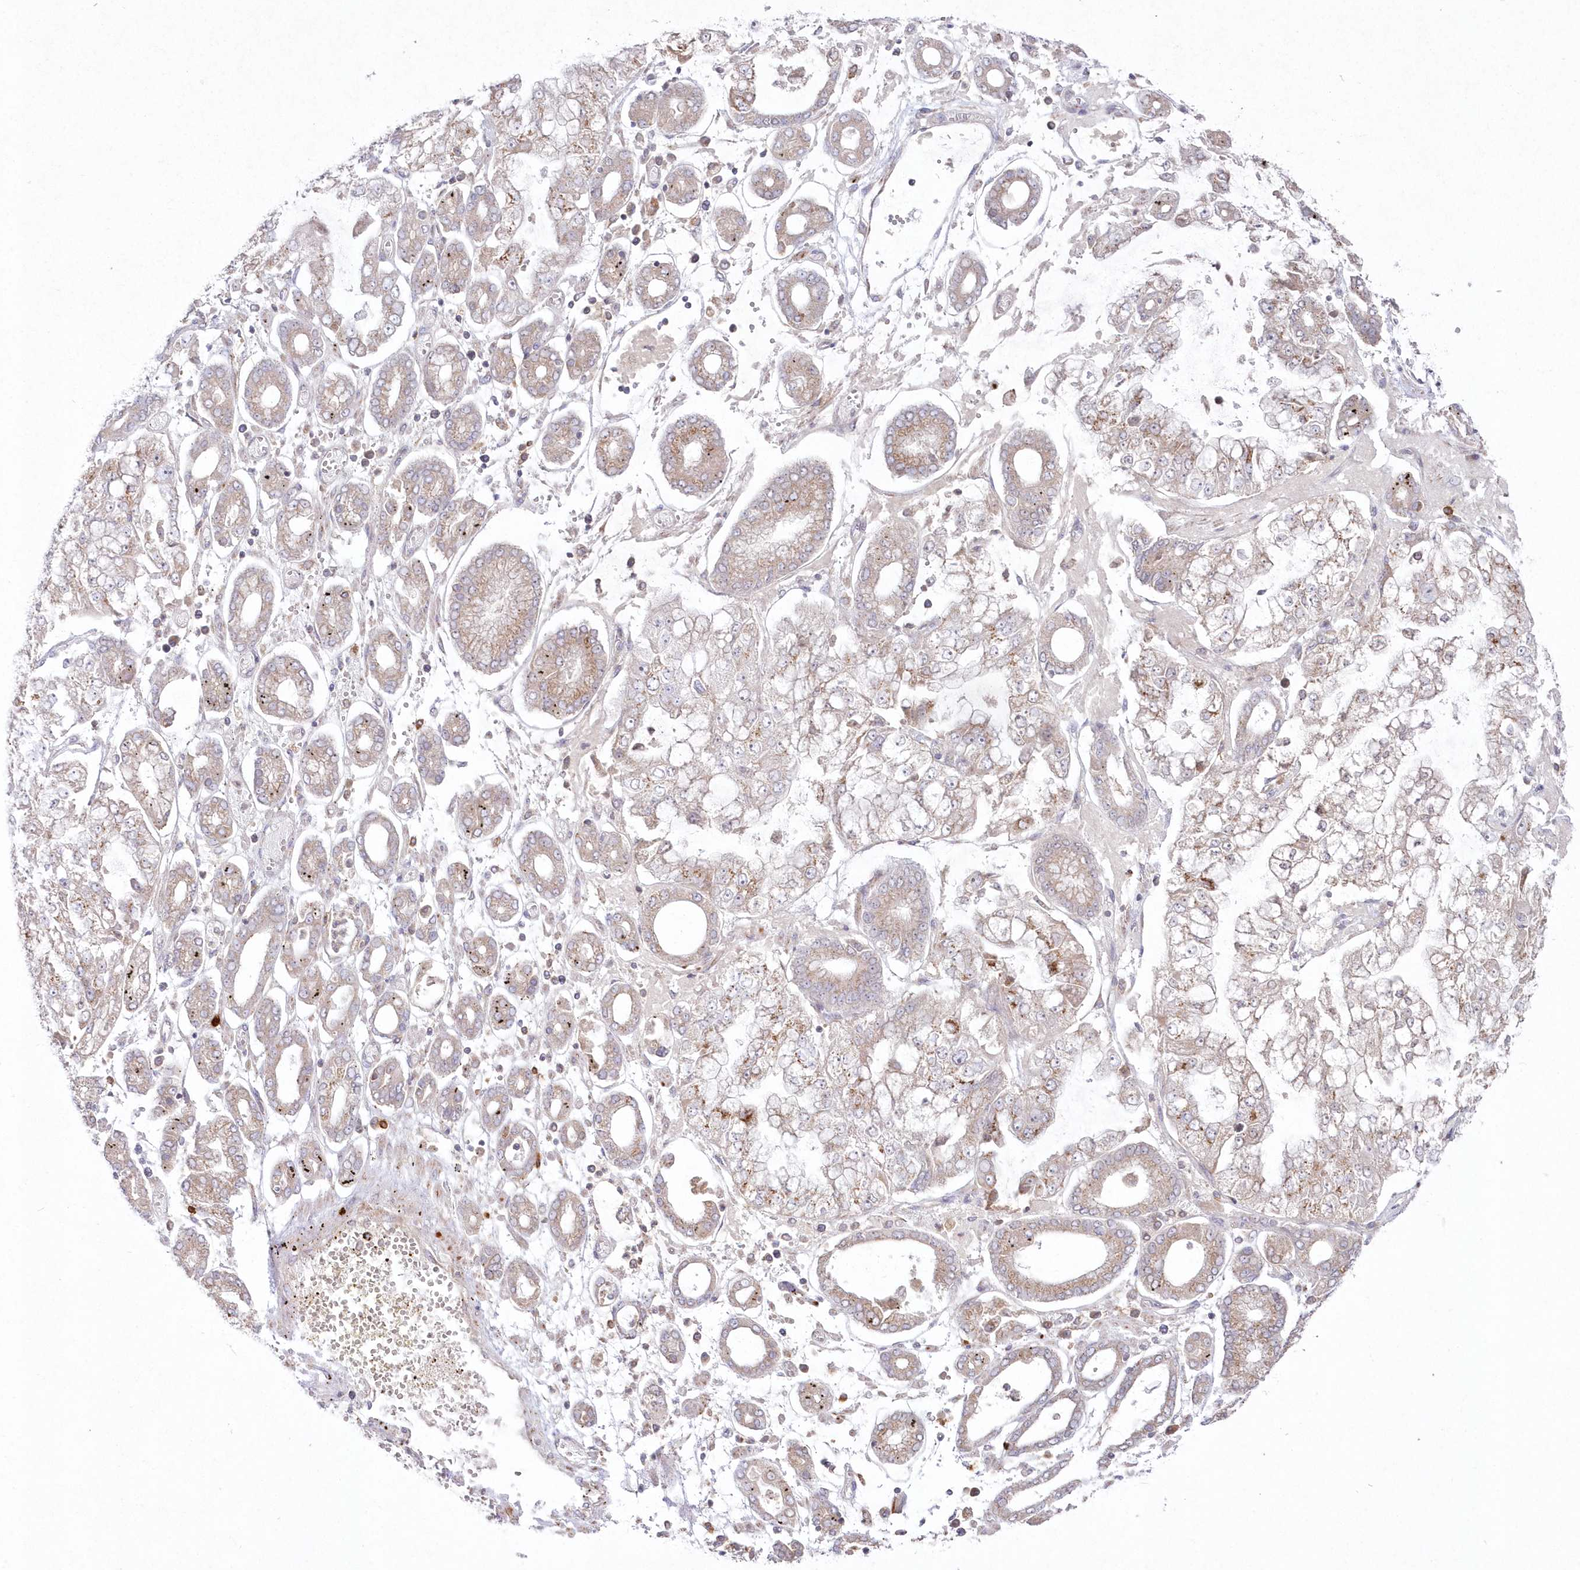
{"staining": {"intensity": "weak", "quantity": "25%-75%", "location": "cytoplasmic/membranous"}, "tissue": "stomach cancer", "cell_type": "Tumor cells", "image_type": "cancer", "snomed": [{"axis": "morphology", "description": "Adenocarcinoma, NOS"}, {"axis": "topography", "description": "Stomach"}], "caption": "Tumor cells show low levels of weak cytoplasmic/membranous expression in approximately 25%-75% of cells in human stomach cancer (adenocarcinoma). (DAB IHC, brown staining for protein, blue staining for nuclei).", "gene": "ARSB", "patient": {"sex": "male", "age": 76}}